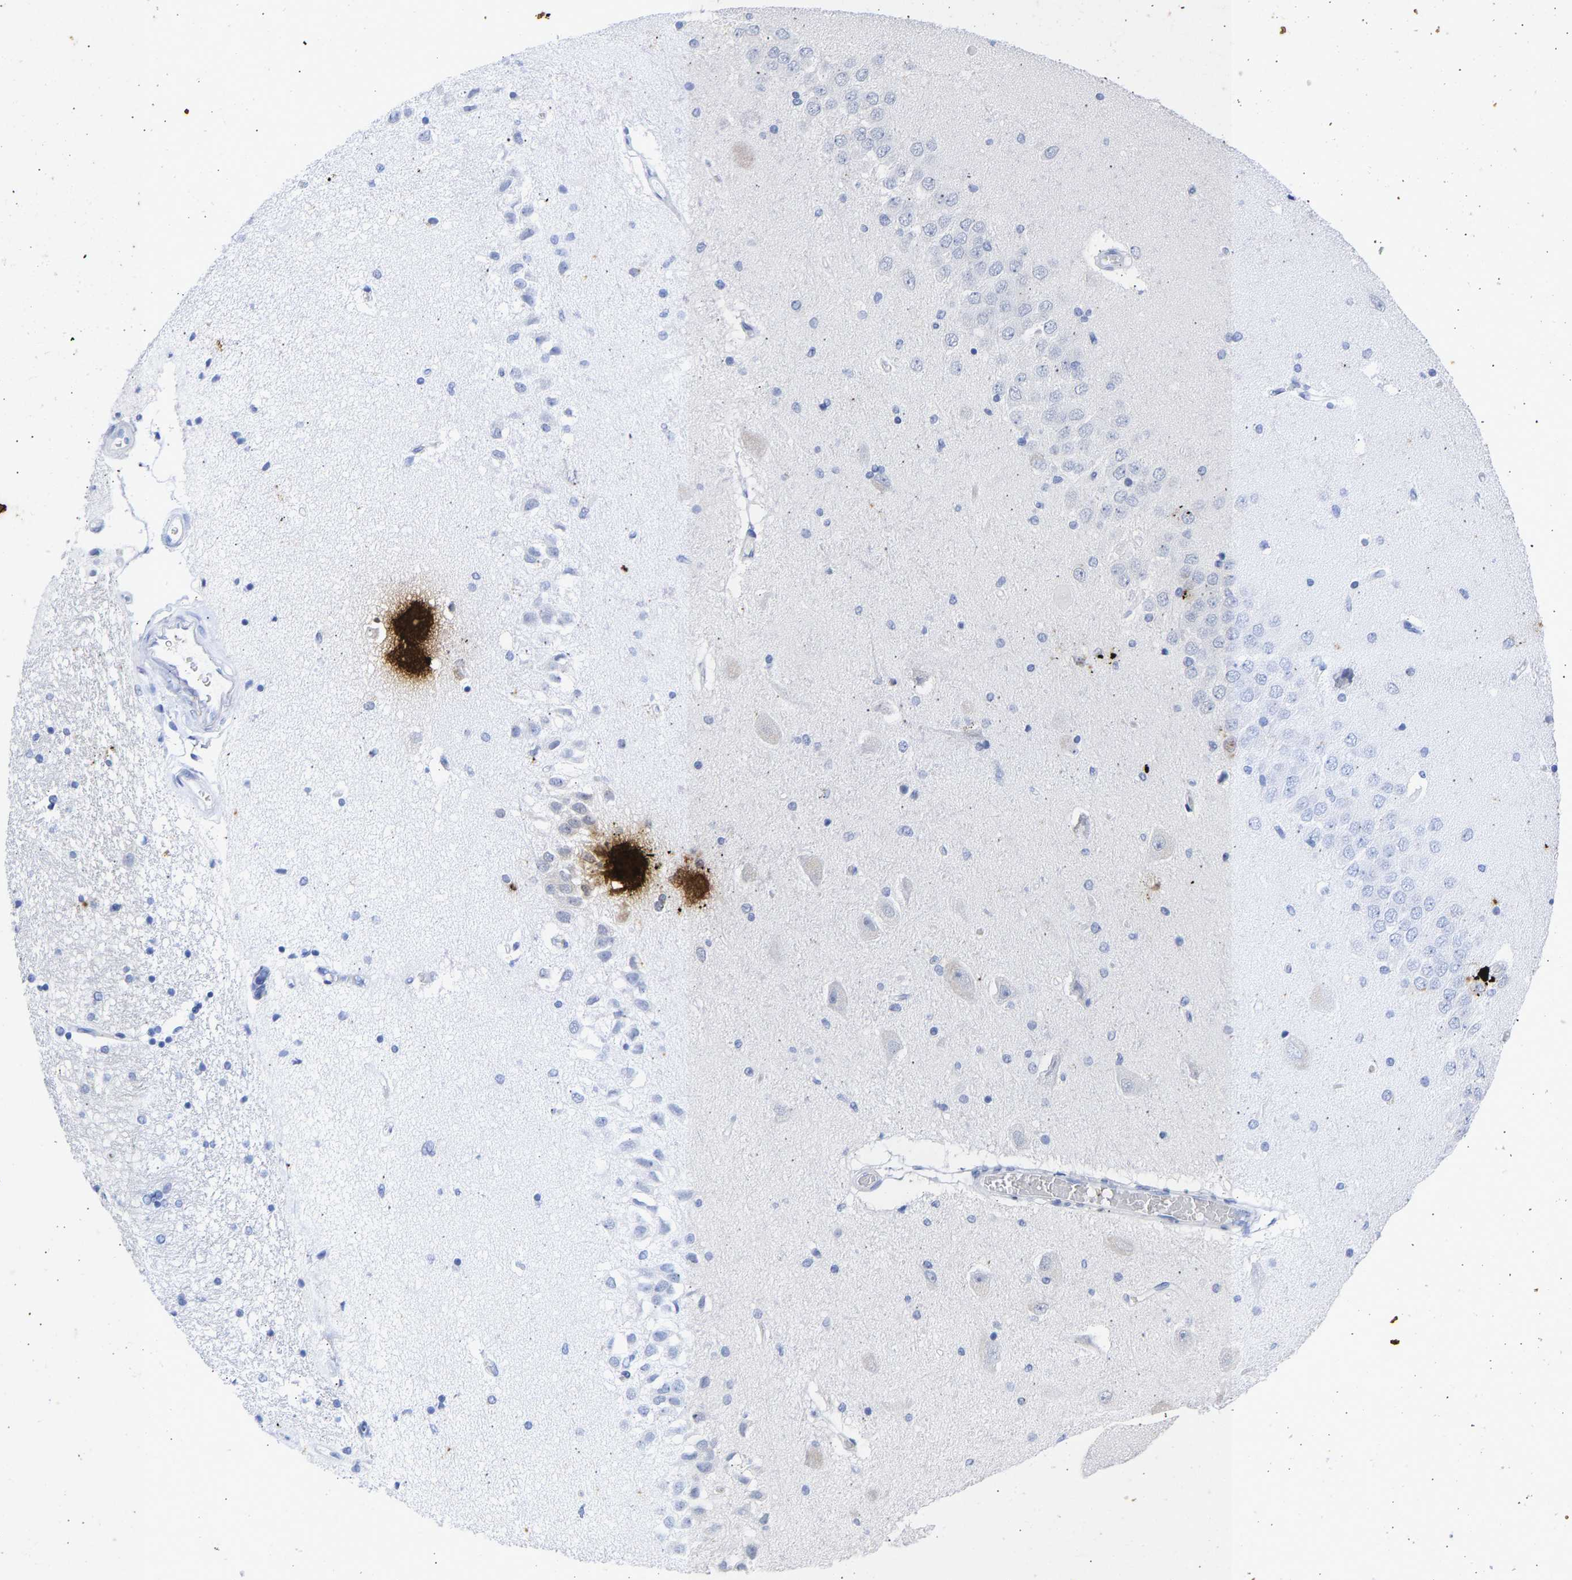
{"staining": {"intensity": "negative", "quantity": "none", "location": "none"}, "tissue": "hippocampus", "cell_type": "Glial cells", "image_type": "normal", "snomed": [{"axis": "morphology", "description": "Normal tissue, NOS"}, {"axis": "topography", "description": "Hippocampus"}], "caption": "Immunohistochemistry image of benign hippocampus stained for a protein (brown), which exhibits no expression in glial cells. (DAB IHC visualized using brightfield microscopy, high magnification).", "gene": "KRT1", "patient": {"sex": "female", "age": 54}}